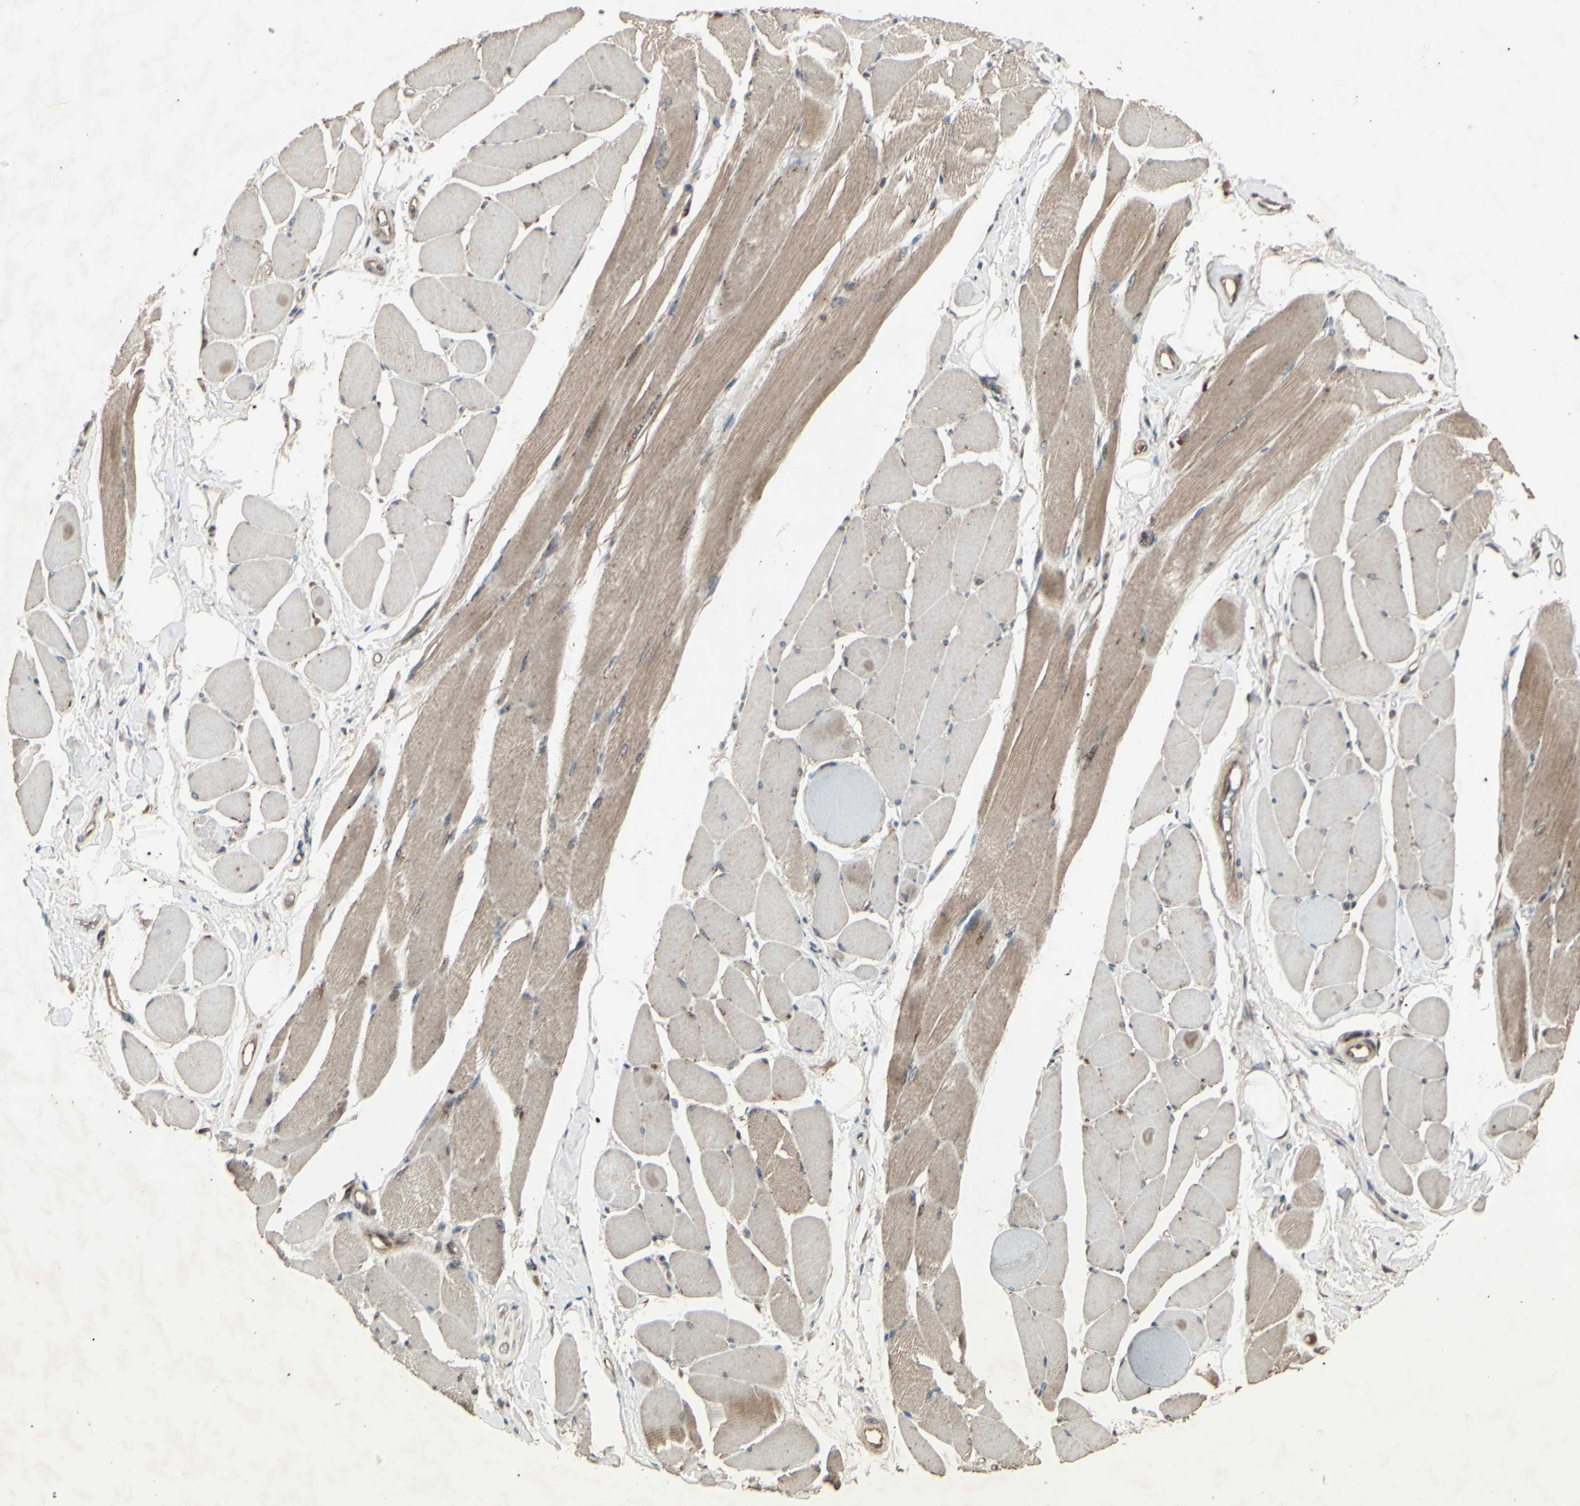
{"staining": {"intensity": "weak", "quantity": "25%-75%", "location": "cytoplasmic/membranous"}, "tissue": "skeletal muscle", "cell_type": "Myocytes", "image_type": "normal", "snomed": [{"axis": "morphology", "description": "Normal tissue, NOS"}, {"axis": "topography", "description": "Skeletal muscle"}, {"axis": "topography", "description": "Peripheral nerve tissue"}], "caption": "About 25%-75% of myocytes in unremarkable skeletal muscle show weak cytoplasmic/membranous protein staining as visualized by brown immunohistochemical staining.", "gene": "AP1G1", "patient": {"sex": "female", "age": 84}}